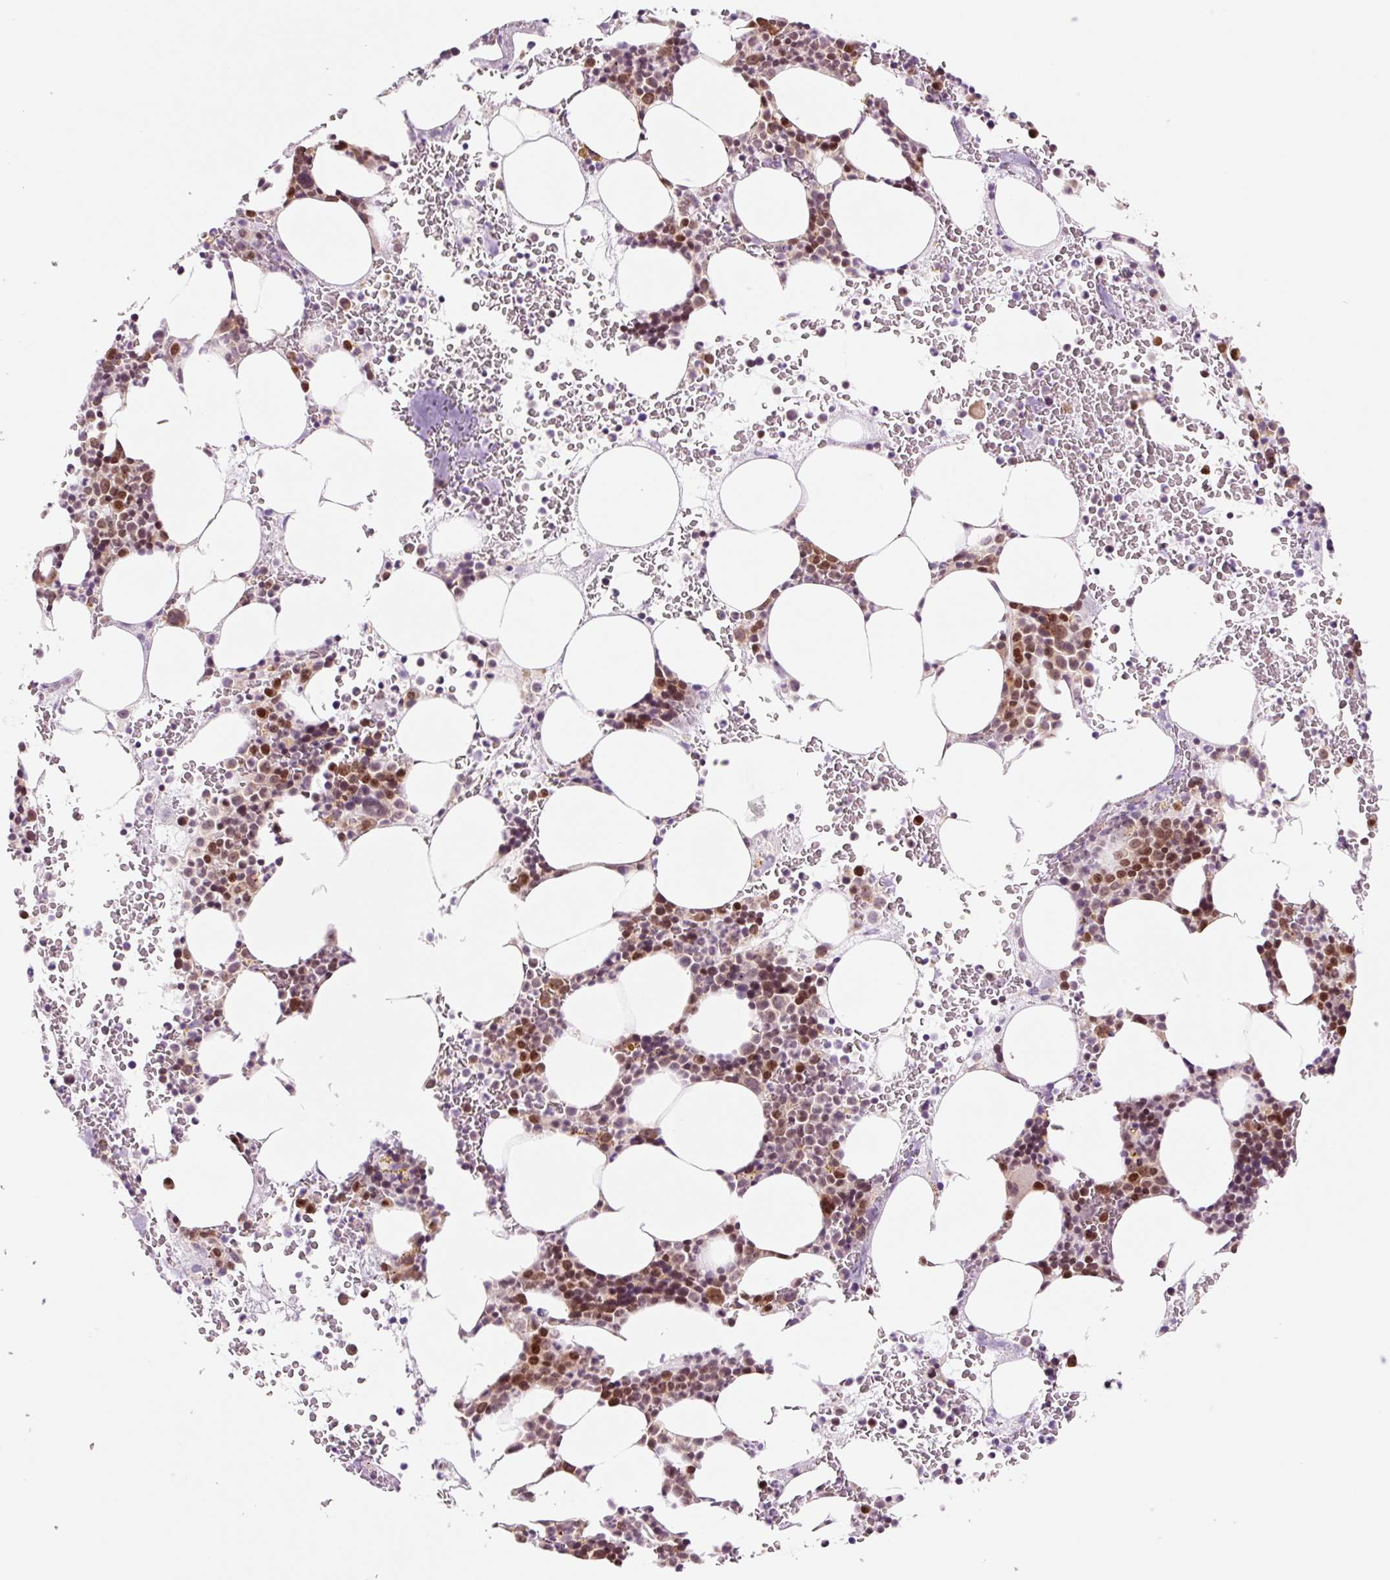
{"staining": {"intensity": "moderate", "quantity": "25%-75%", "location": "nuclear"}, "tissue": "bone marrow", "cell_type": "Hematopoietic cells", "image_type": "normal", "snomed": [{"axis": "morphology", "description": "Normal tissue, NOS"}, {"axis": "topography", "description": "Bone marrow"}], "caption": "High-power microscopy captured an immunohistochemistry photomicrograph of unremarkable bone marrow, revealing moderate nuclear staining in about 25%-75% of hematopoietic cells.", "gene": "RPL41", "patient": {"sex": "male", "age": 62}}